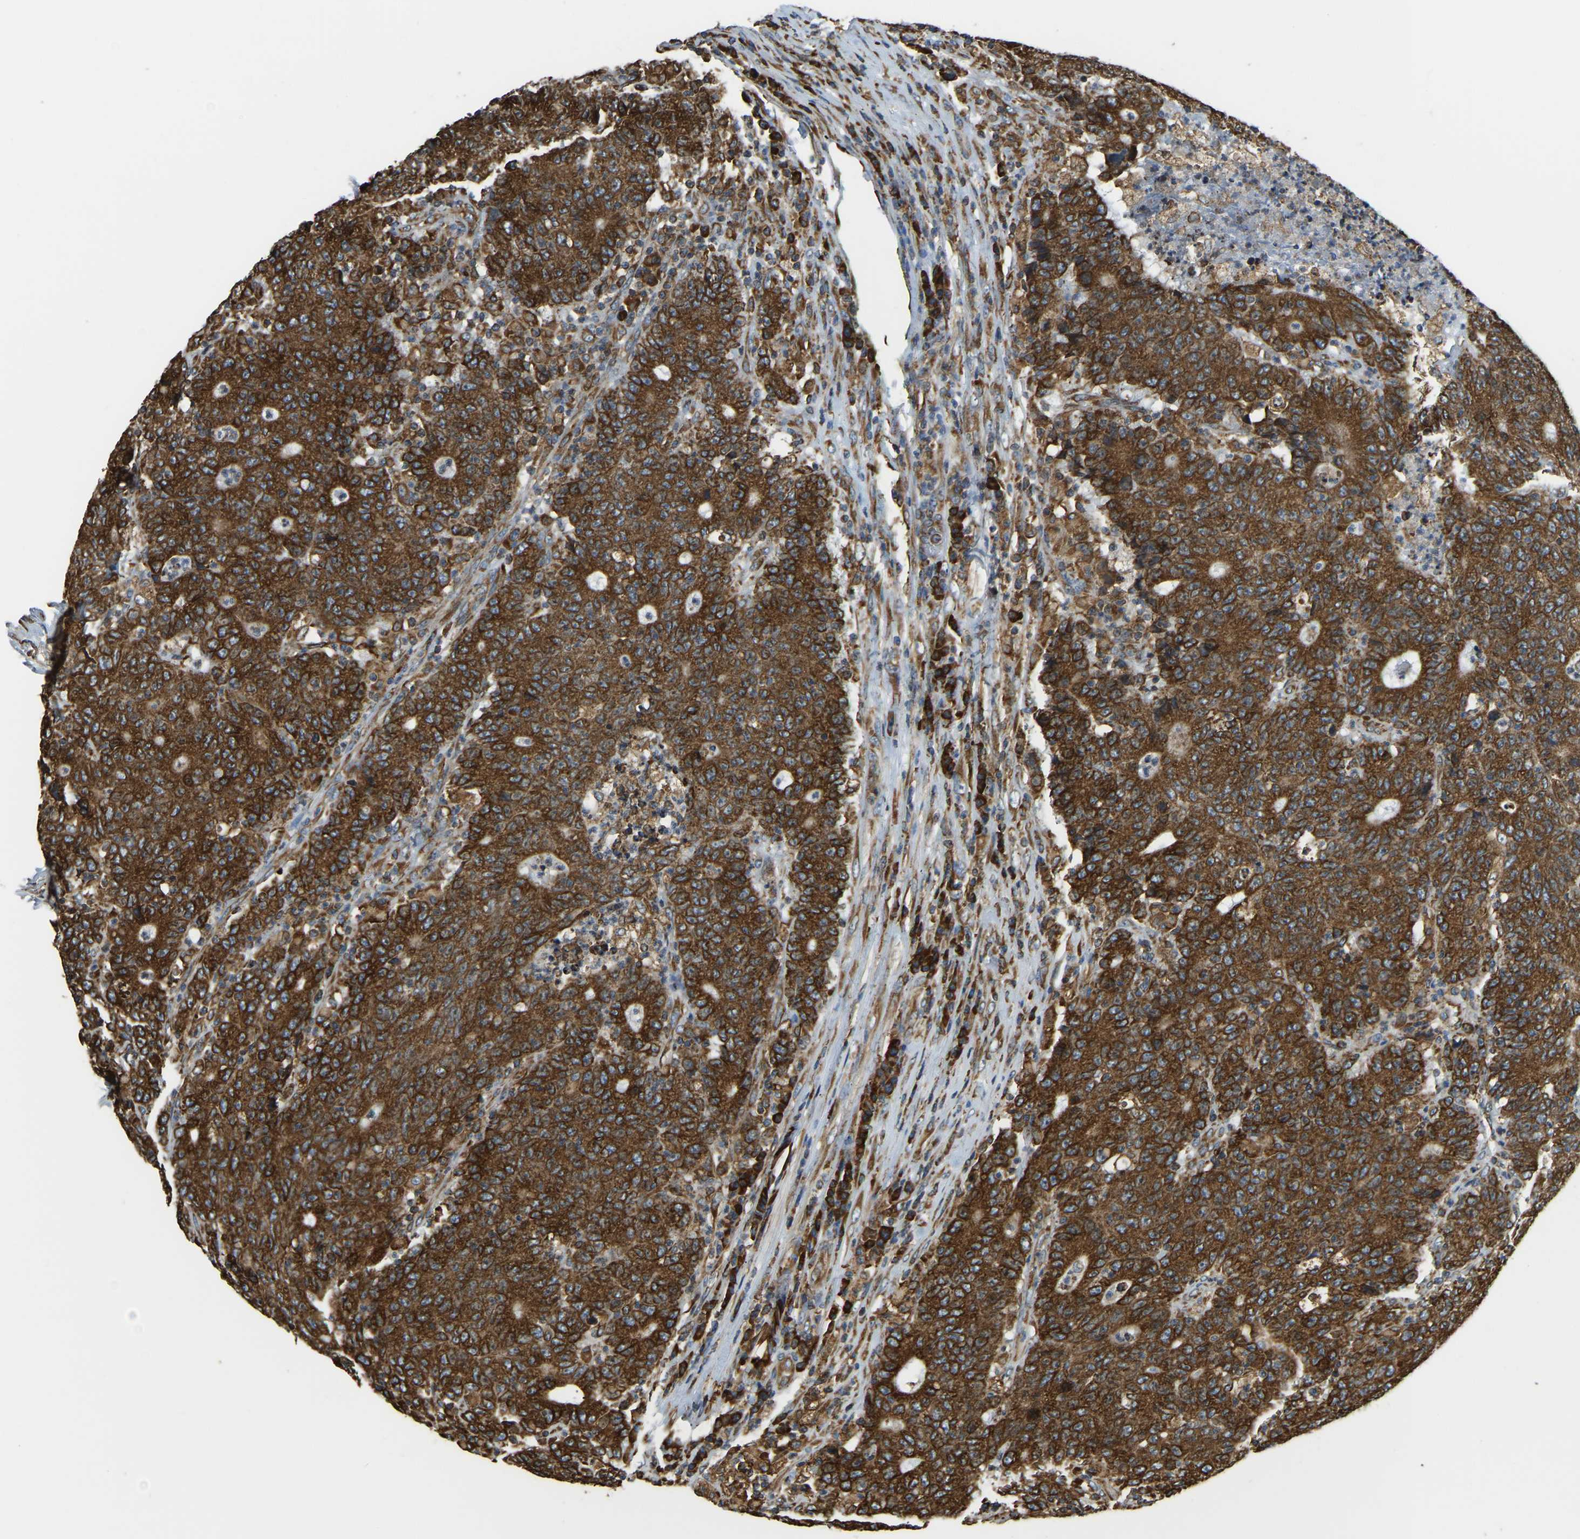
{"staining": {"intensity": "strong", "quantity": ">75%", "location": "cytoplasmic/membranous"}, "tissue": "colorectal cancer", "cell_type": "Tumor cells", "image_type": "cancer", "snomed": [{"axis": "morphology", "description": "Normal tissue, NOS"}, {"axis": "morphology", "description": "Adenocarcinoma, NOS"}, {"axis": "topography", "description": "Colon"}], "caption": "Immunohistochemistry staining of colorectal cancer, which demonstrates high levels of strong cytoplasmic/membranous staining in approximately >75% of tumor cells indicating strong cytoplasmic/membranous protein positivity. The staining was performed using DAB (3,3'-diaminobenzidine) (brown) for protein detection and nuclei were counterstained in hematoxylin (blue).", "gene": "RNF115", "patient": {"sex": "female", "age": 75}}